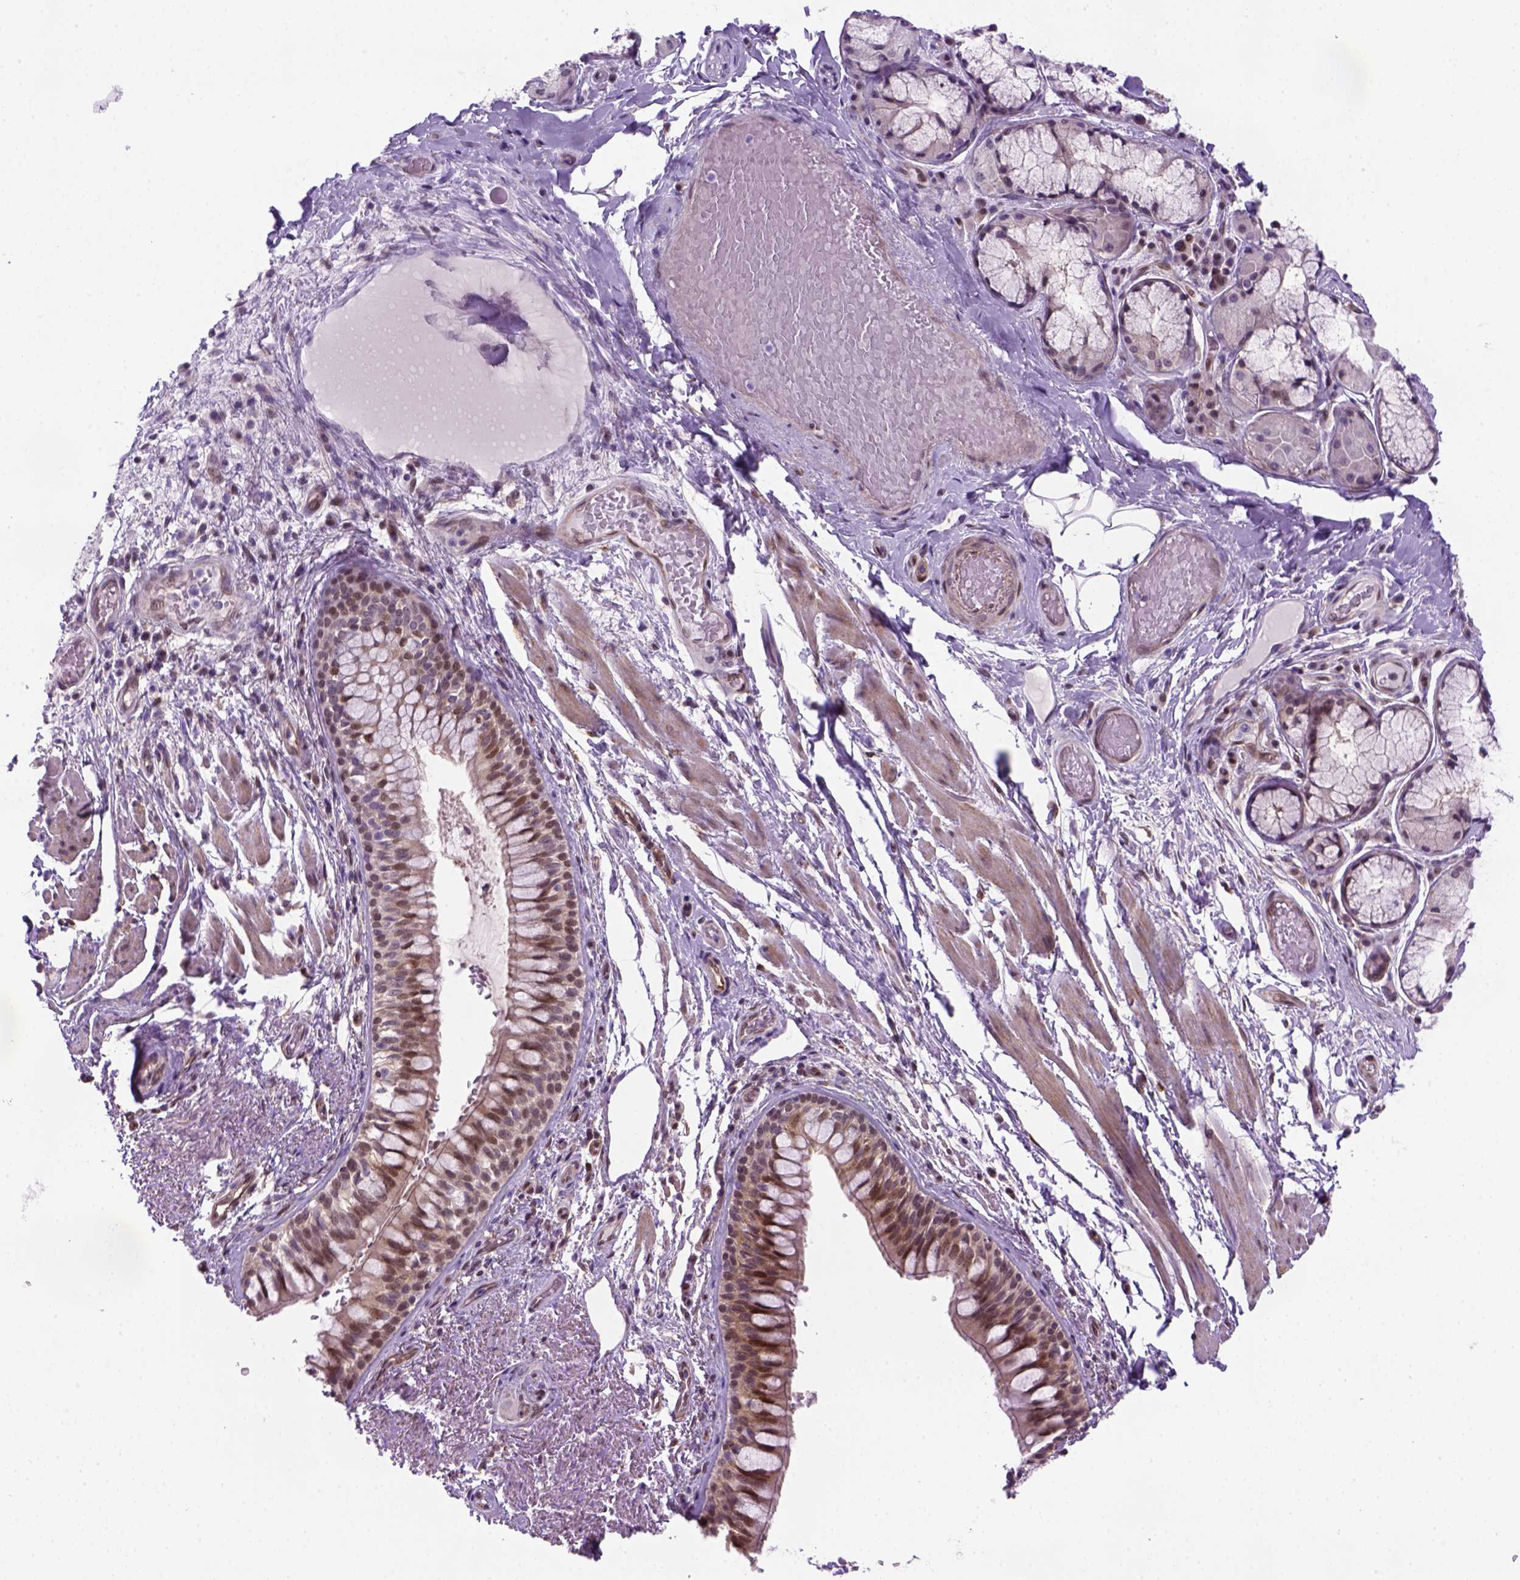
{"staining": {"intensity": "negative", "quantity": "none", "location": "none"}, "tissue": "adipose tissue", "cell_type": "Adipocytes", "image_type": "normal", "snomed": [{"axis": "morphology", "description": "Normal tissue, NOS"}, {"axis": "topography", "description": "Cartilage tissue"}, {"axis": "topography", "description": "Bronchus"}], "caption": "Immunohistochemistry of benign adipose tissue demonstrates no positivity in adipocytes.", "gene": "MGMT", "patient": {"sex": "male", "age": 64}}